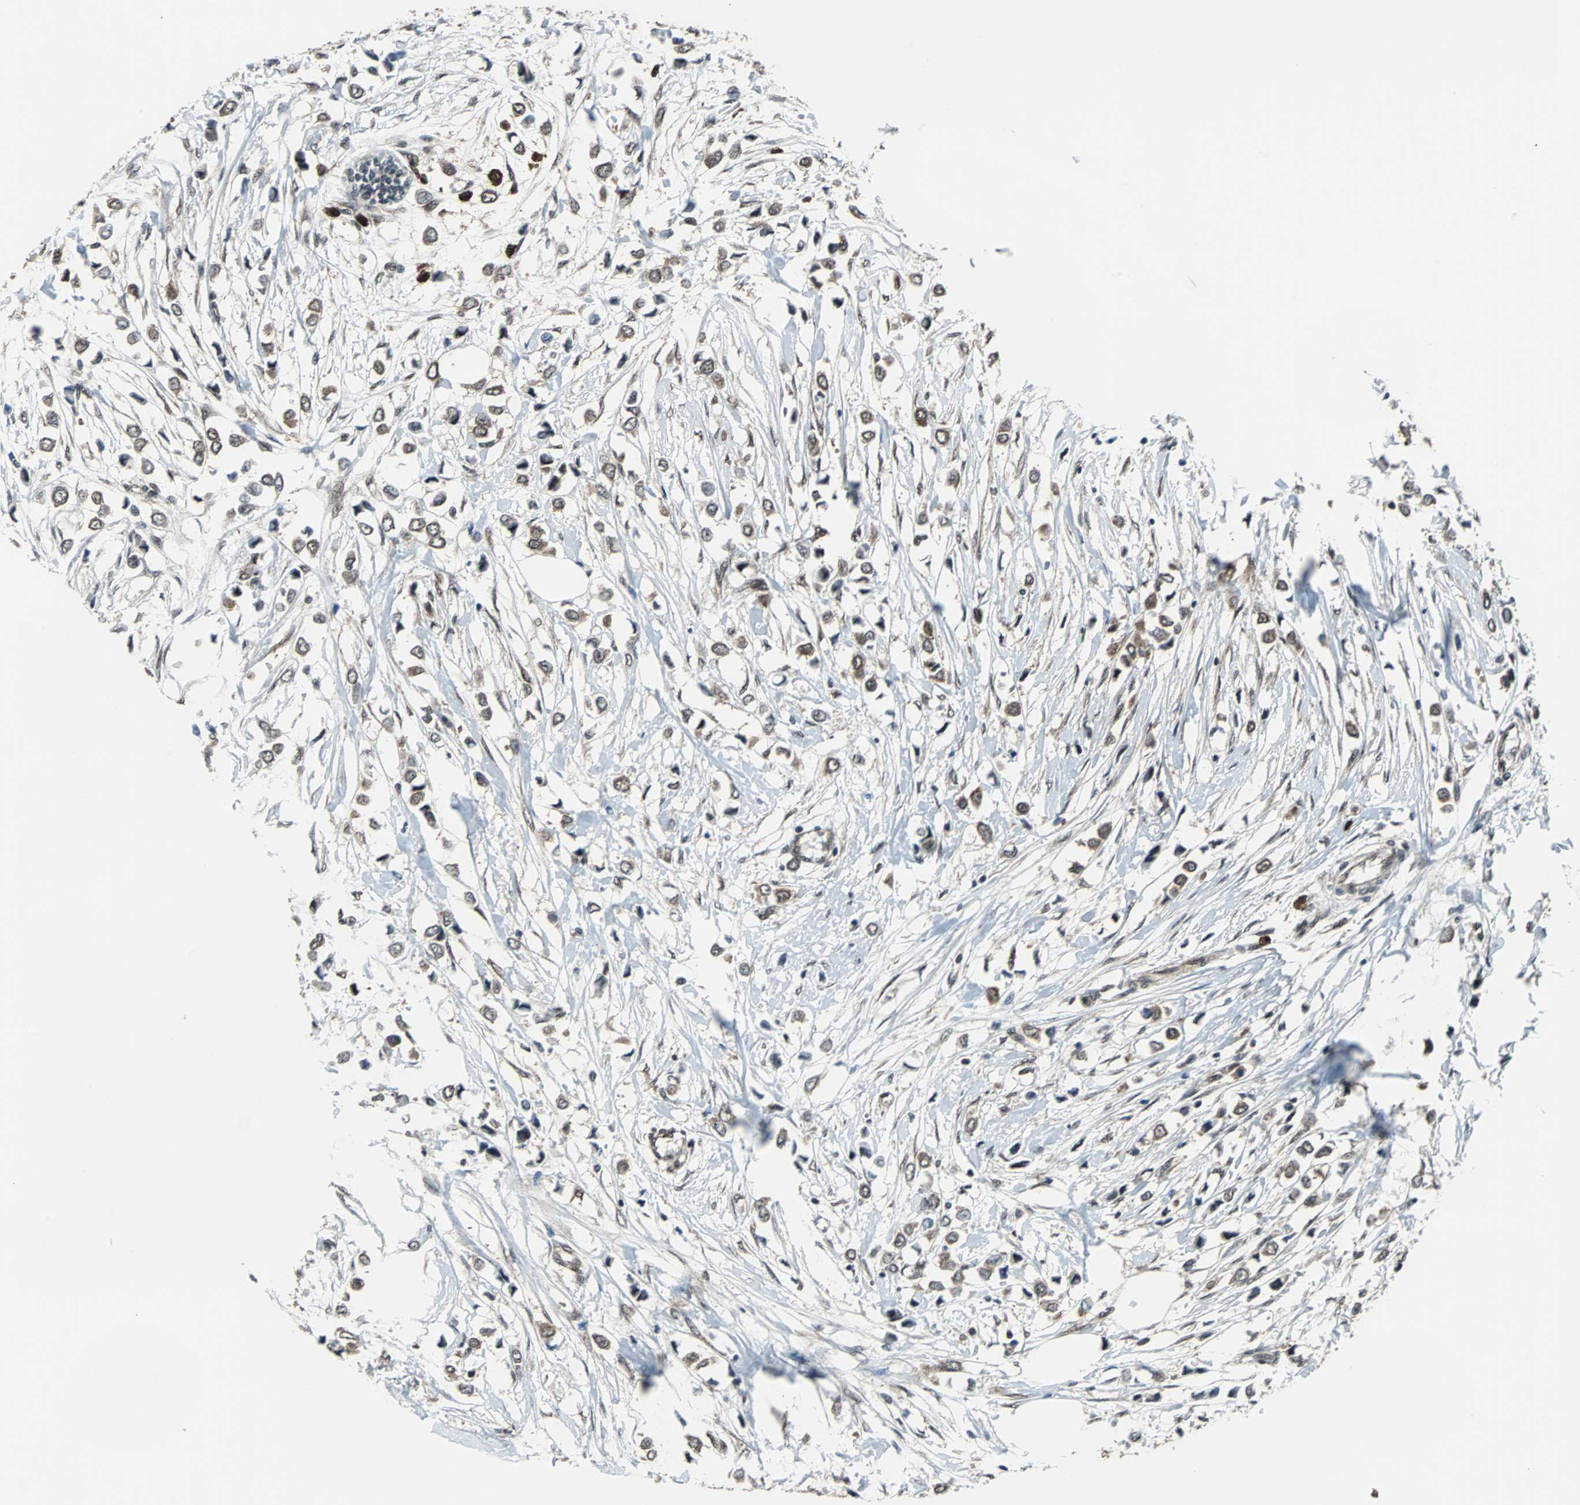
{"staining": {"intensity": "strong", "quantity": ">75%", "location": "cytoplasmic/membranous,nuclear"}, "tissue": "breast cancer", "cell_type": "Tumor cells", "image_type": "cancer", "snomed": [{"axis": "morphology", "description": "Lobular carcinoma"}, {"axis": "topography", "description": "Breast"}], "caption": "The photomicrograph displays immunohistochemical staining of lobular carcinoma (breast). There is strong cytoplasmic/membranous and nuclear positivity is present in approximately >75% of tumor cells.", "gene": "VCP", "patient": {"sex": "female", "age": 51}}